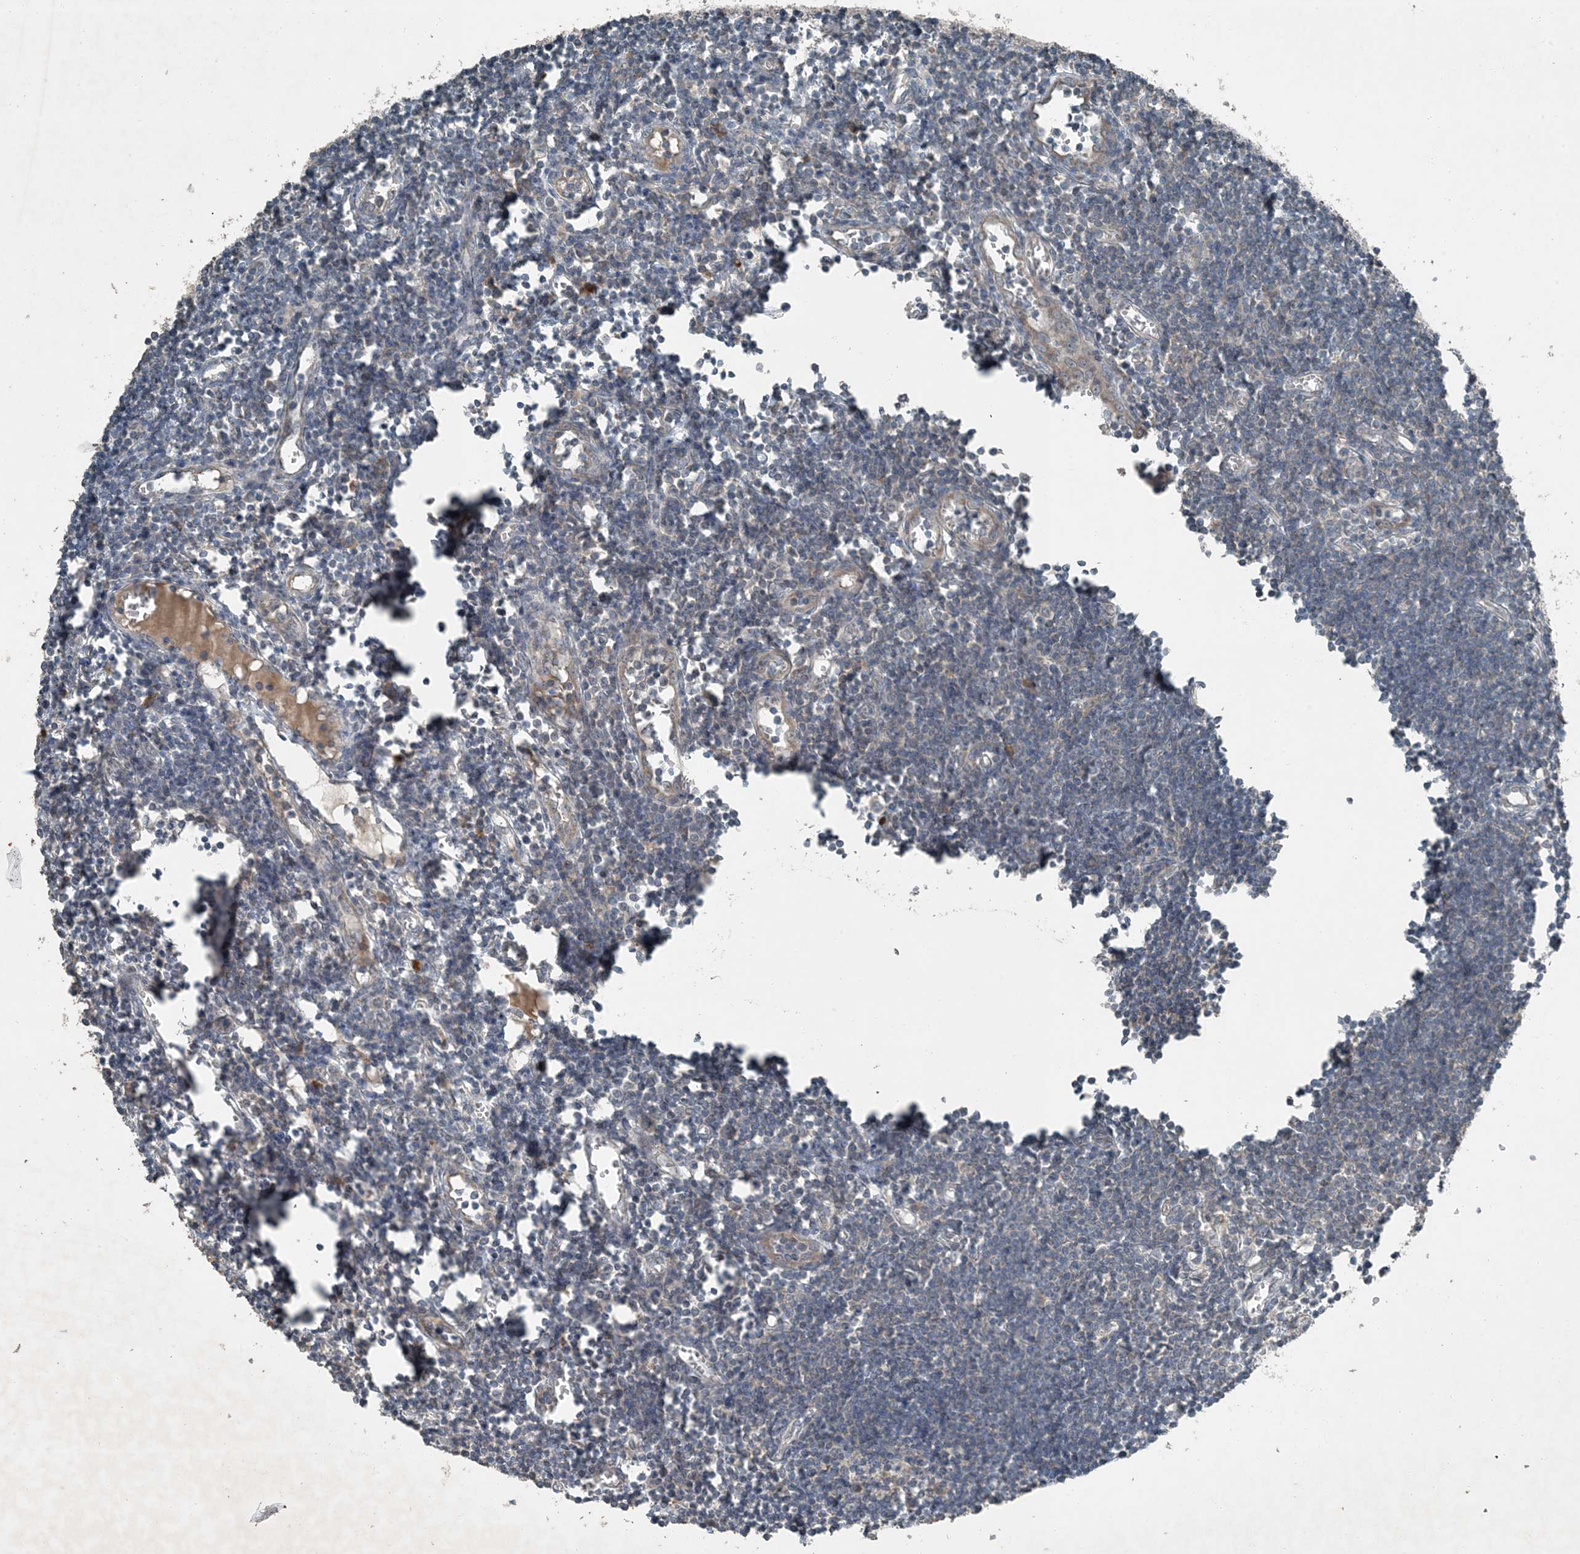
{"staining": {"intensity": "moderate", "quantity": "<25%", "location": "cytoplasmic/membranous"}, "tissue": "lymph node", "cell_type": "Non-germinal center cells", "image_type": "normal", "snomed": [{"axis": "morphology", "description": "Normal tissue, NOS"}, {"axis": "morphology", "description": "Malignant melanoma, Metastatic site"}, {"axis": "topography", "description": "Lymph node"}], "caption": "Protein expression analysis of unremarkable lymph node demonstrates moderate cytoplasmic/membranous expression in approximately <25% of non-germinal center cells.", "gene": "MDN1", "patient": {"sex": "male", "age": 41}}